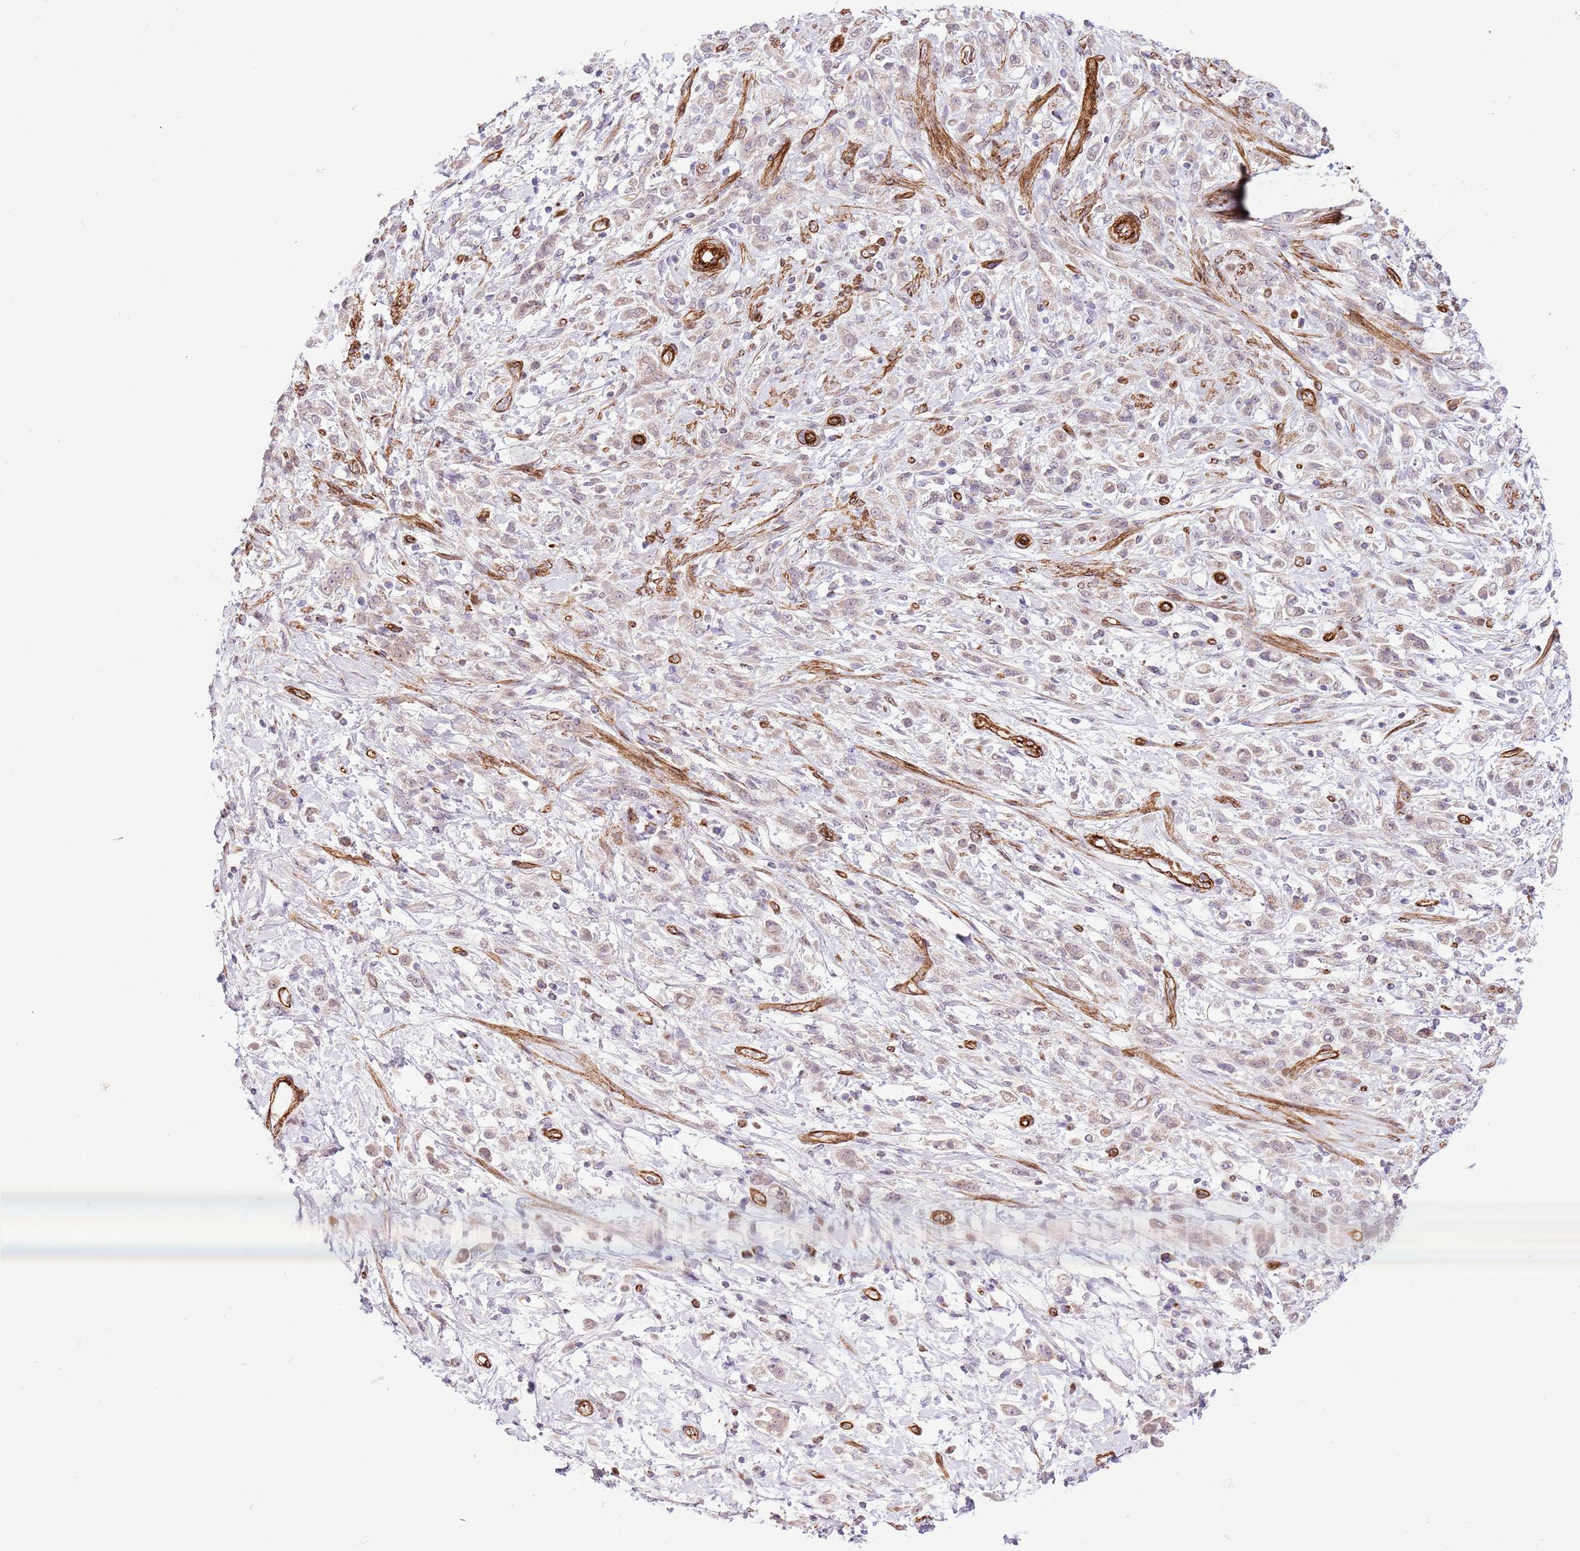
{"staining": {"intensity": "negative", "quantity": "none", "location": "none"}, "tissue": "stomach cancer", "cell_type": "Tumor cells", "image_type": "cancer", "snomed": [{"axis": "morphology", "description": "Adenocarcinoma, NOS"}, {"axis": "topography", "description": "Stomach"}], "caption": "IHC of human stomach cancer shows no expression in tumor cells. (DAB IHC visualized using brightfield microscopy, high magnification).", "gene": "NEK3", "patient": {"sex": "female", "age": 60}}